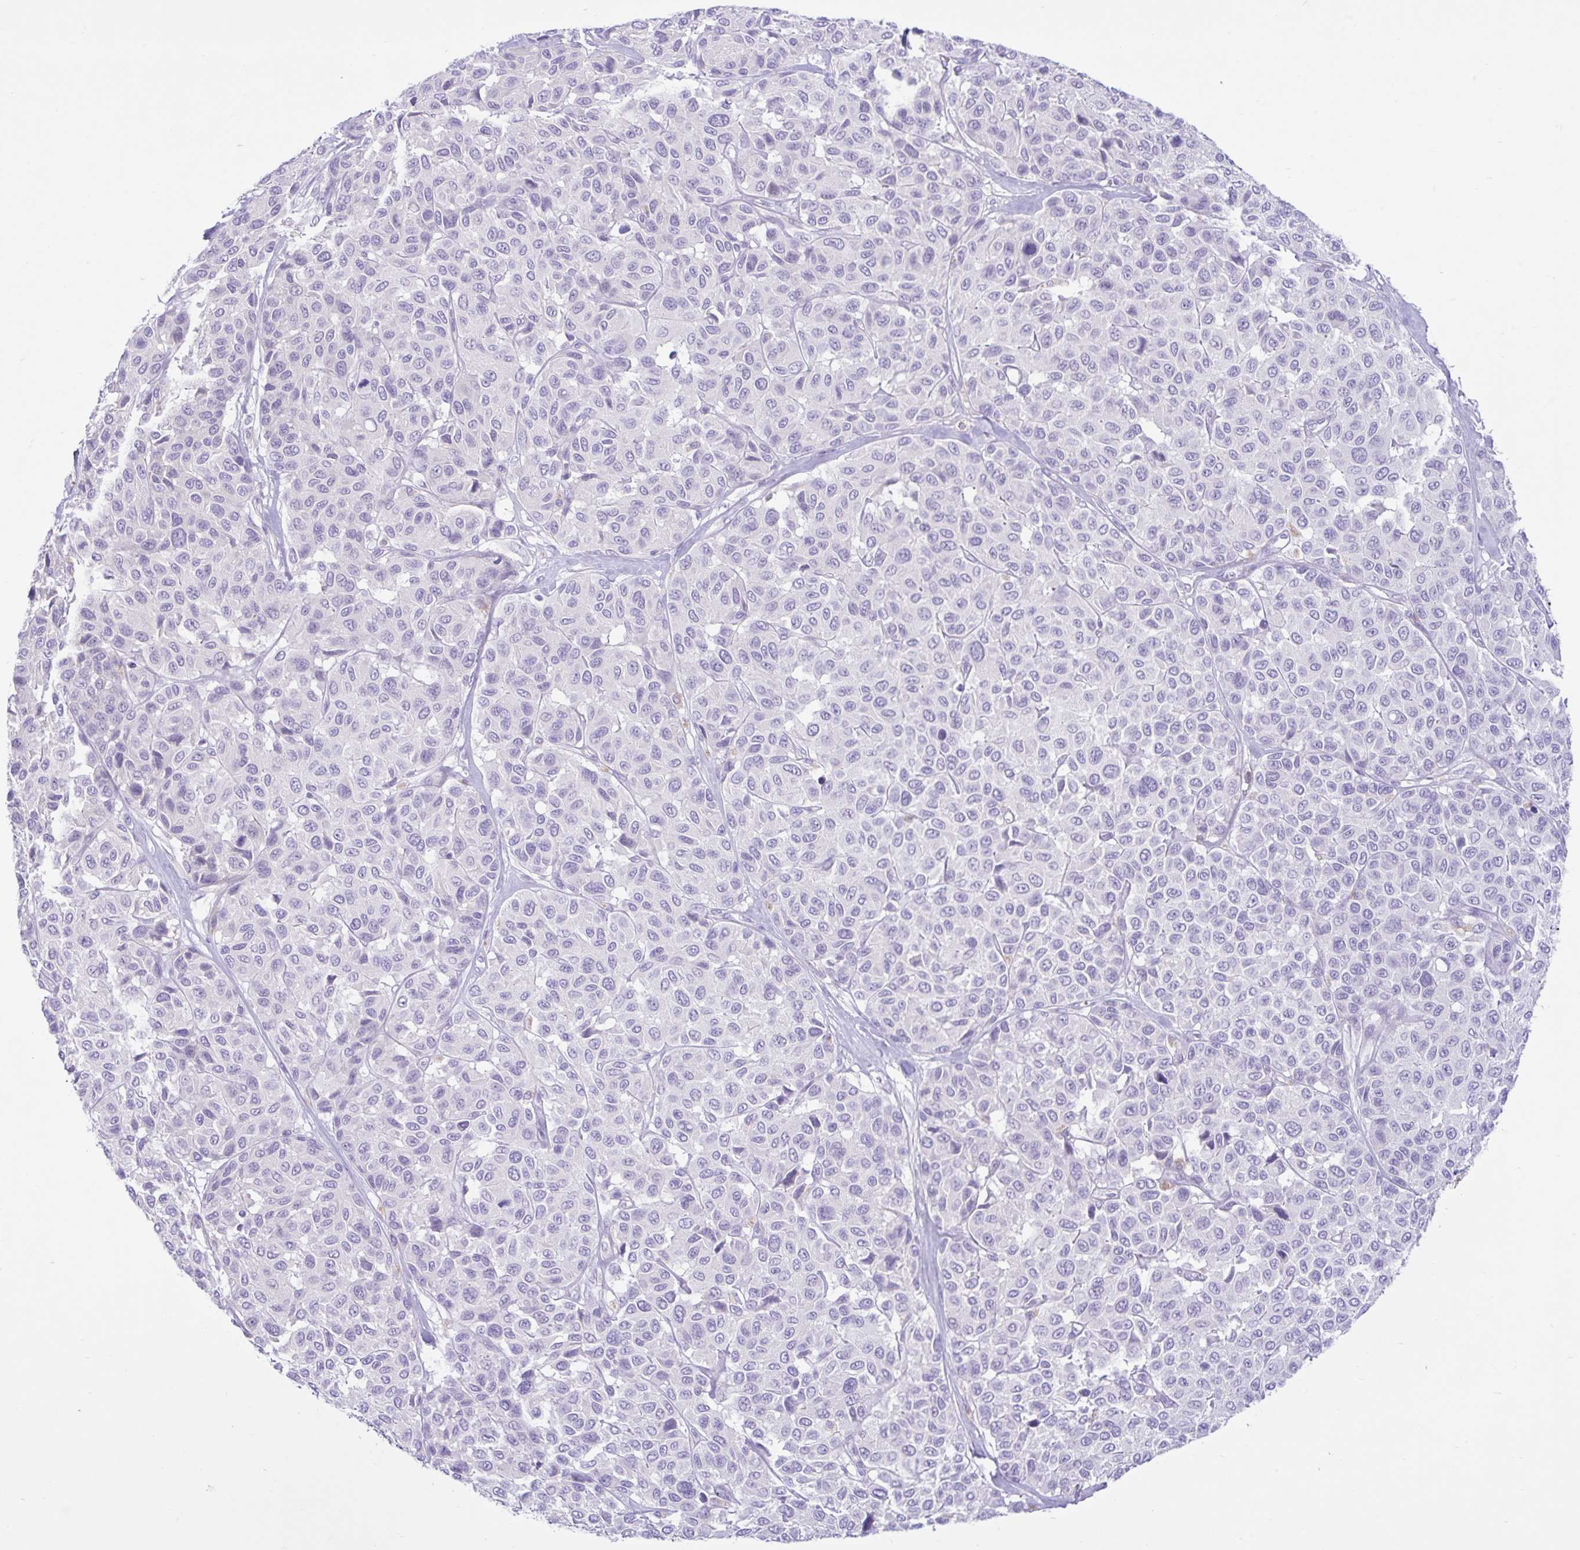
{"staining": {"intensity": "negative", "quantity": "none", "location": "none"}, "tissue": "melanoma", "cell_type": "Tumor cells", "image_type": "cancer", "snomed": [{"axis": "morphology", "description": "Malignant melanoma, NOS"}, {"axis": "topography", "description": "Skin"}], "caption": "Tumor cells are negative for protein expression in human malignant melanoma. Brightfield microscopy of IHC stained with DAB (3,3'-diaminobenzidine) (brown) and hematoxylin (blue), captured at high magnification.", "gene": "ZNF101", "patient": {"sex": "female", "age": 66}}